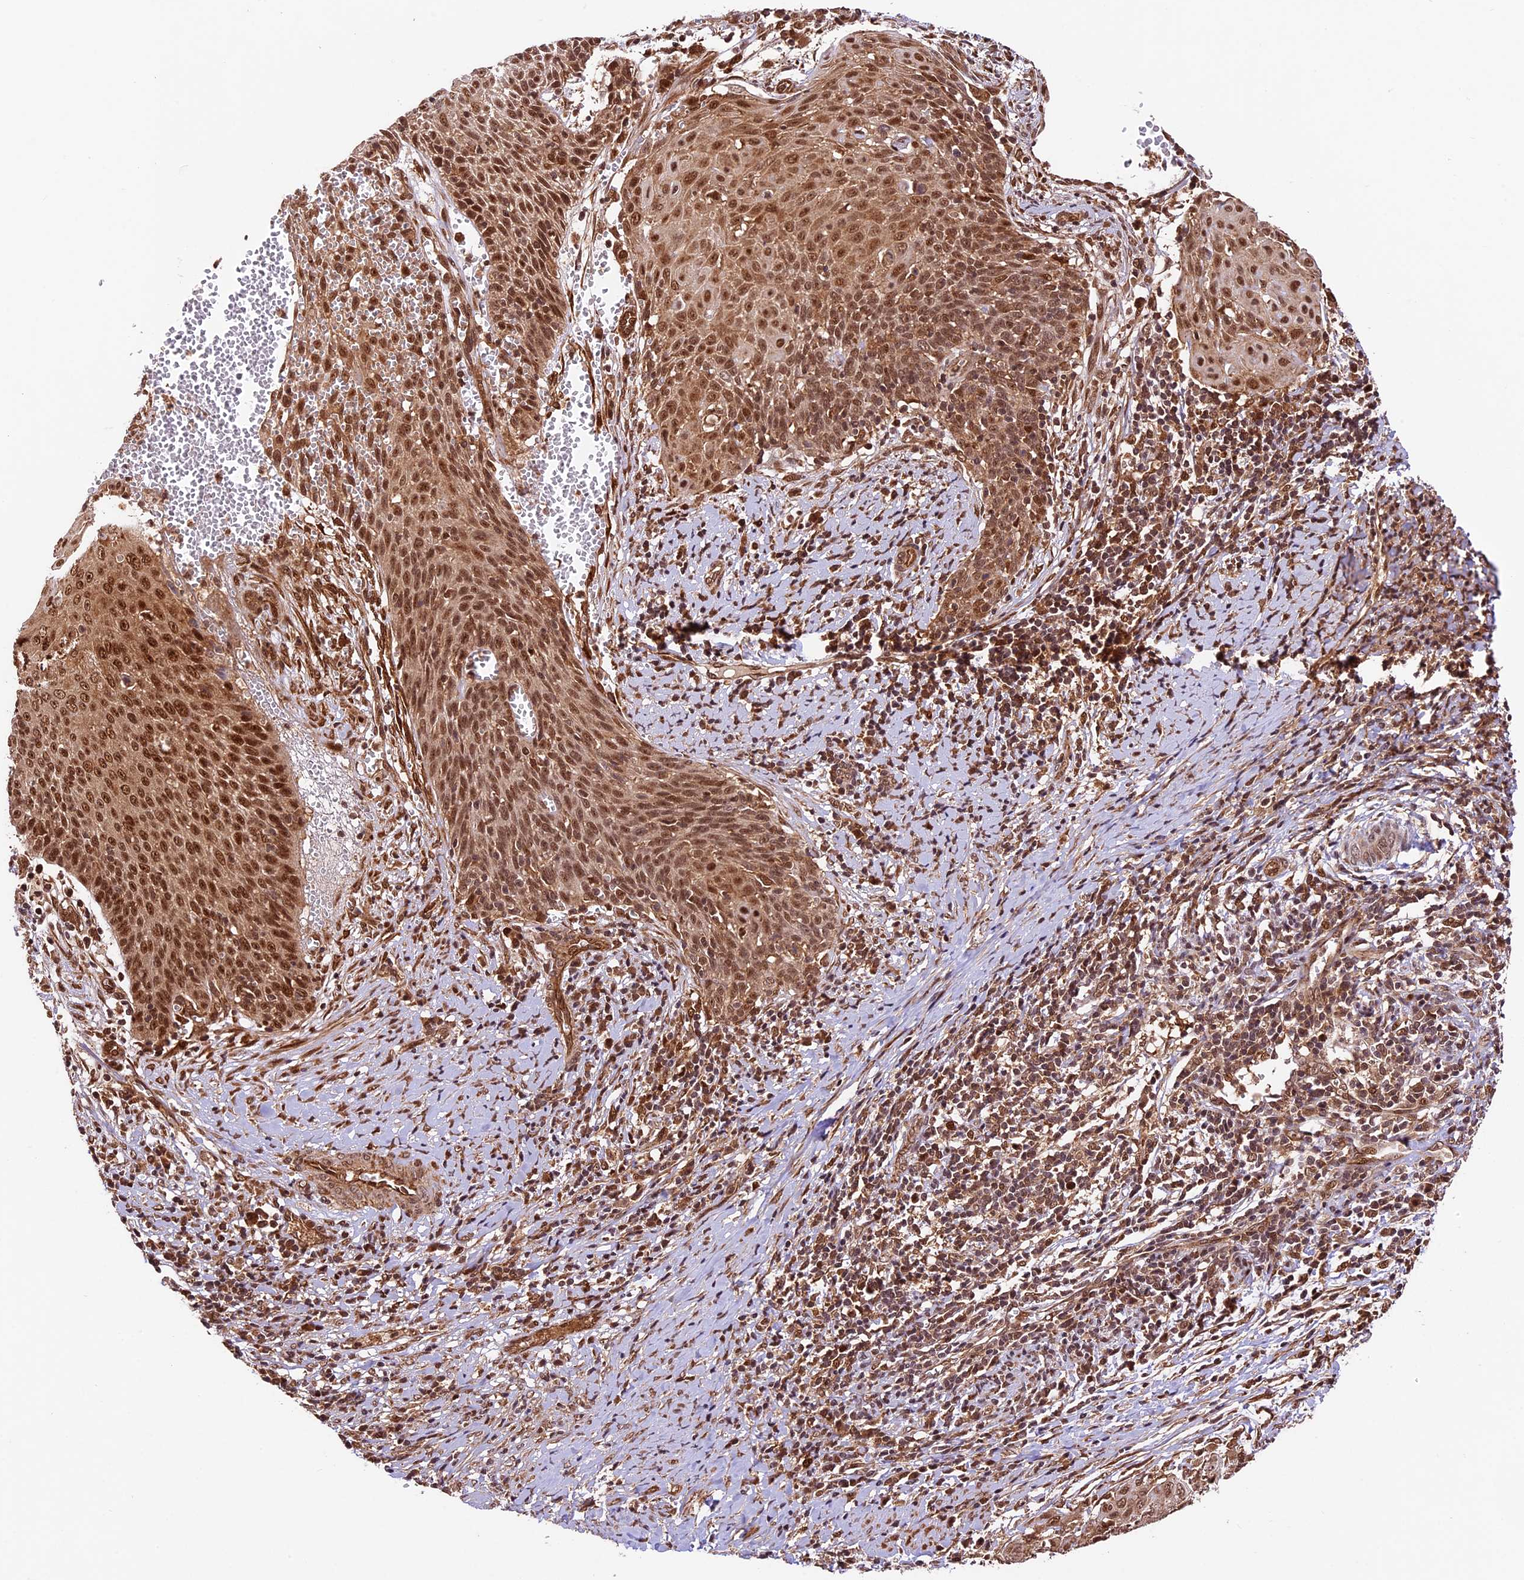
{"staining": {"intensity": "strong", "quantity": ">75%", "location": "nuclear"}, "tissue": "cervical cancer", "cell_type": "Tumor cells", "image_type": "cancer", "snomed": [{"axis": "morphology", "description": "Squamous cell carcinoma, NOS"}, {"axis": "topography", "description": "Cervix"}], "caption": "The histopathology image displays a brown stain indicating the presence of a protein in the nuclear of tumor cells in cervical cancer (squamous cell carcinoma).", "gene": "DHX38", "patient": {"sex": "female", "age": 39}}